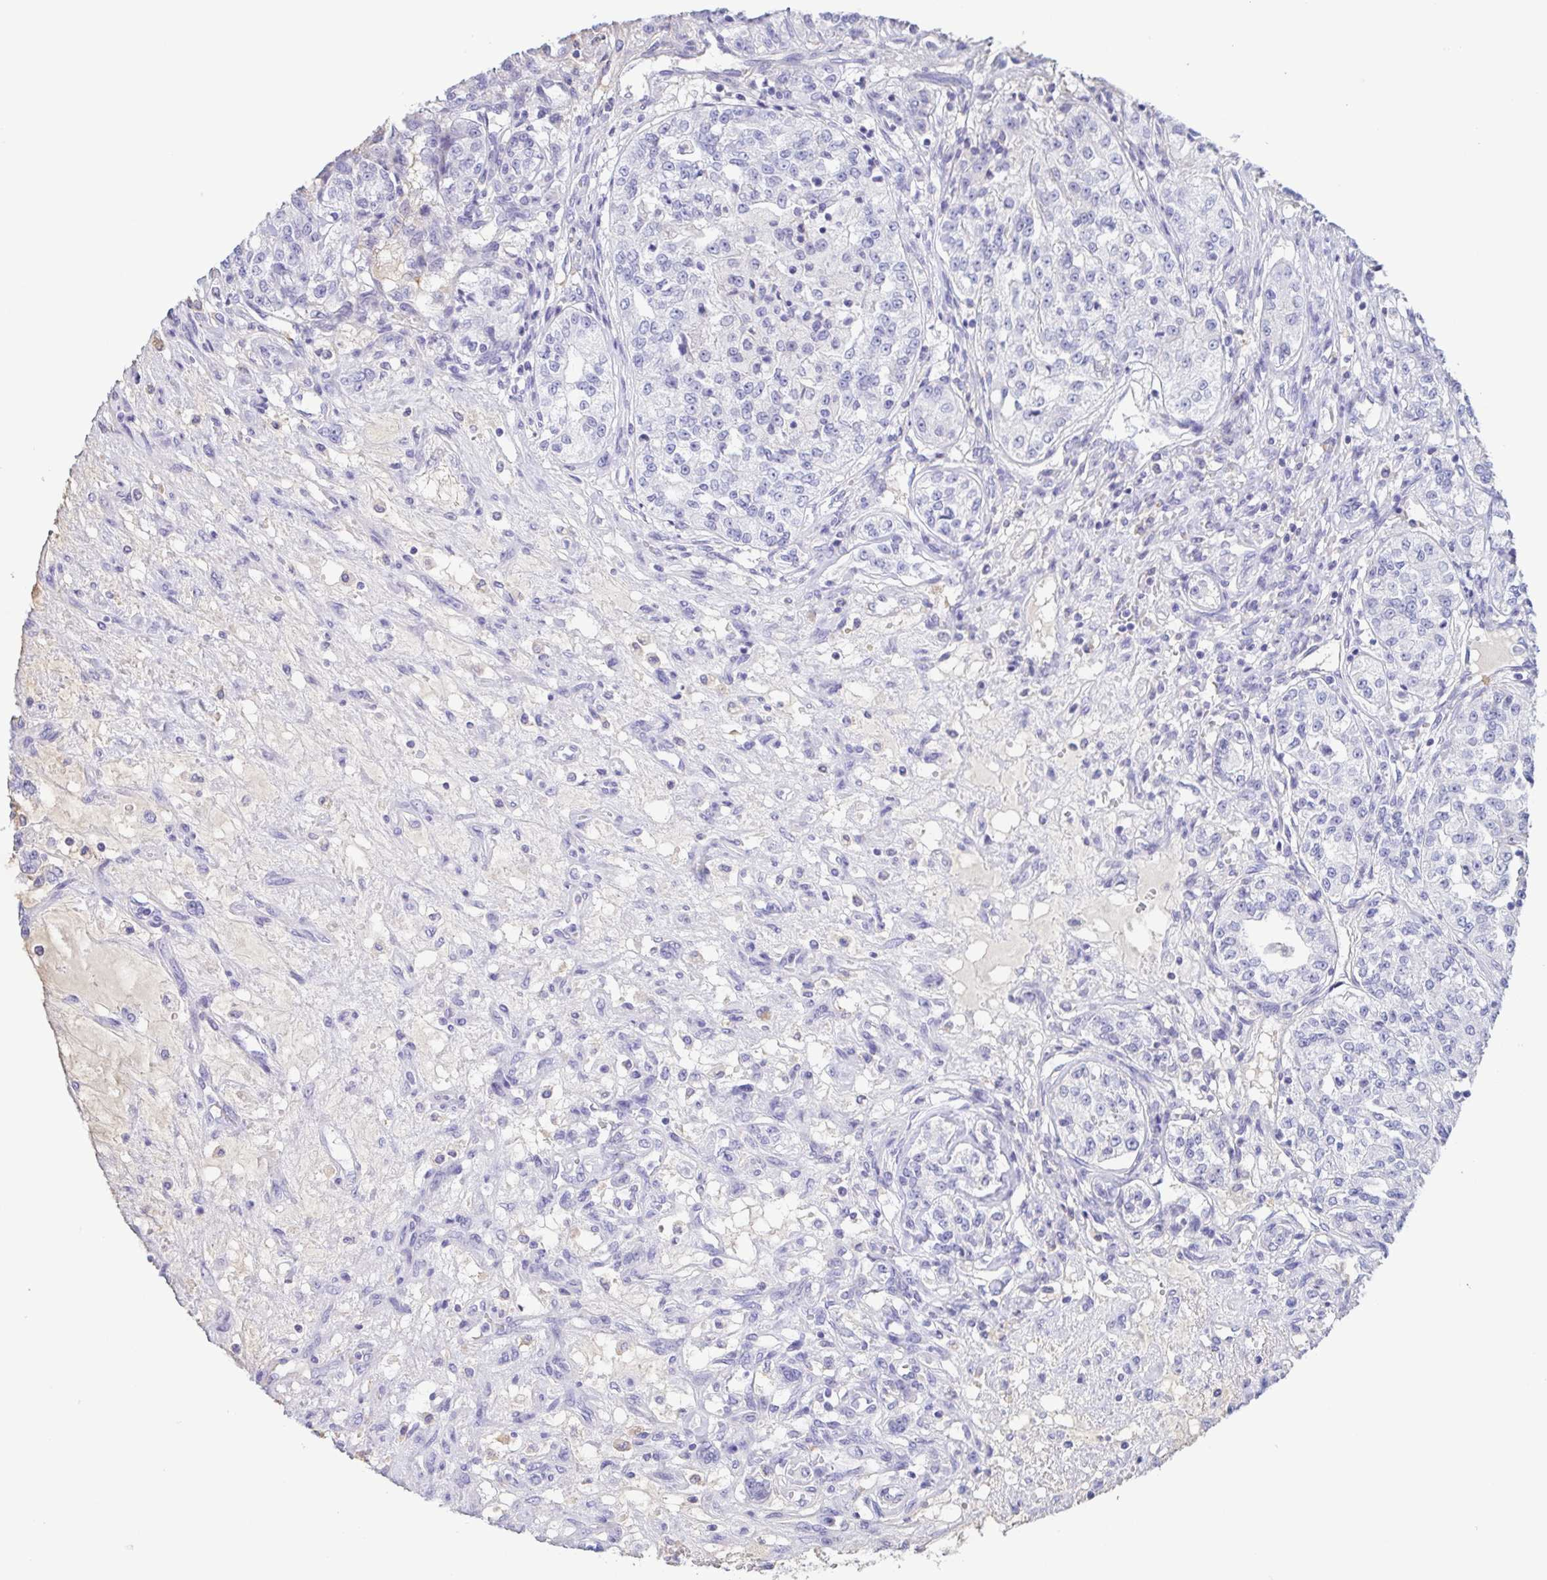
{"staining": {"intensity": "negative", "quantity": "none", "location": "none"}, "tissue": "renal cancer", "cell_type": "Tumor cells", "image_type": "cancer", "snomed": [{"axis": "morphology", "description": "Adenocarcinoma, NOS"}, {"axis": "topography", "description": "Kidney"}], "caption": "There is no significant staining in tumor cells of renal cancer.", "gene": "TREH", "patient": {"sex": "female", "age": 63}}